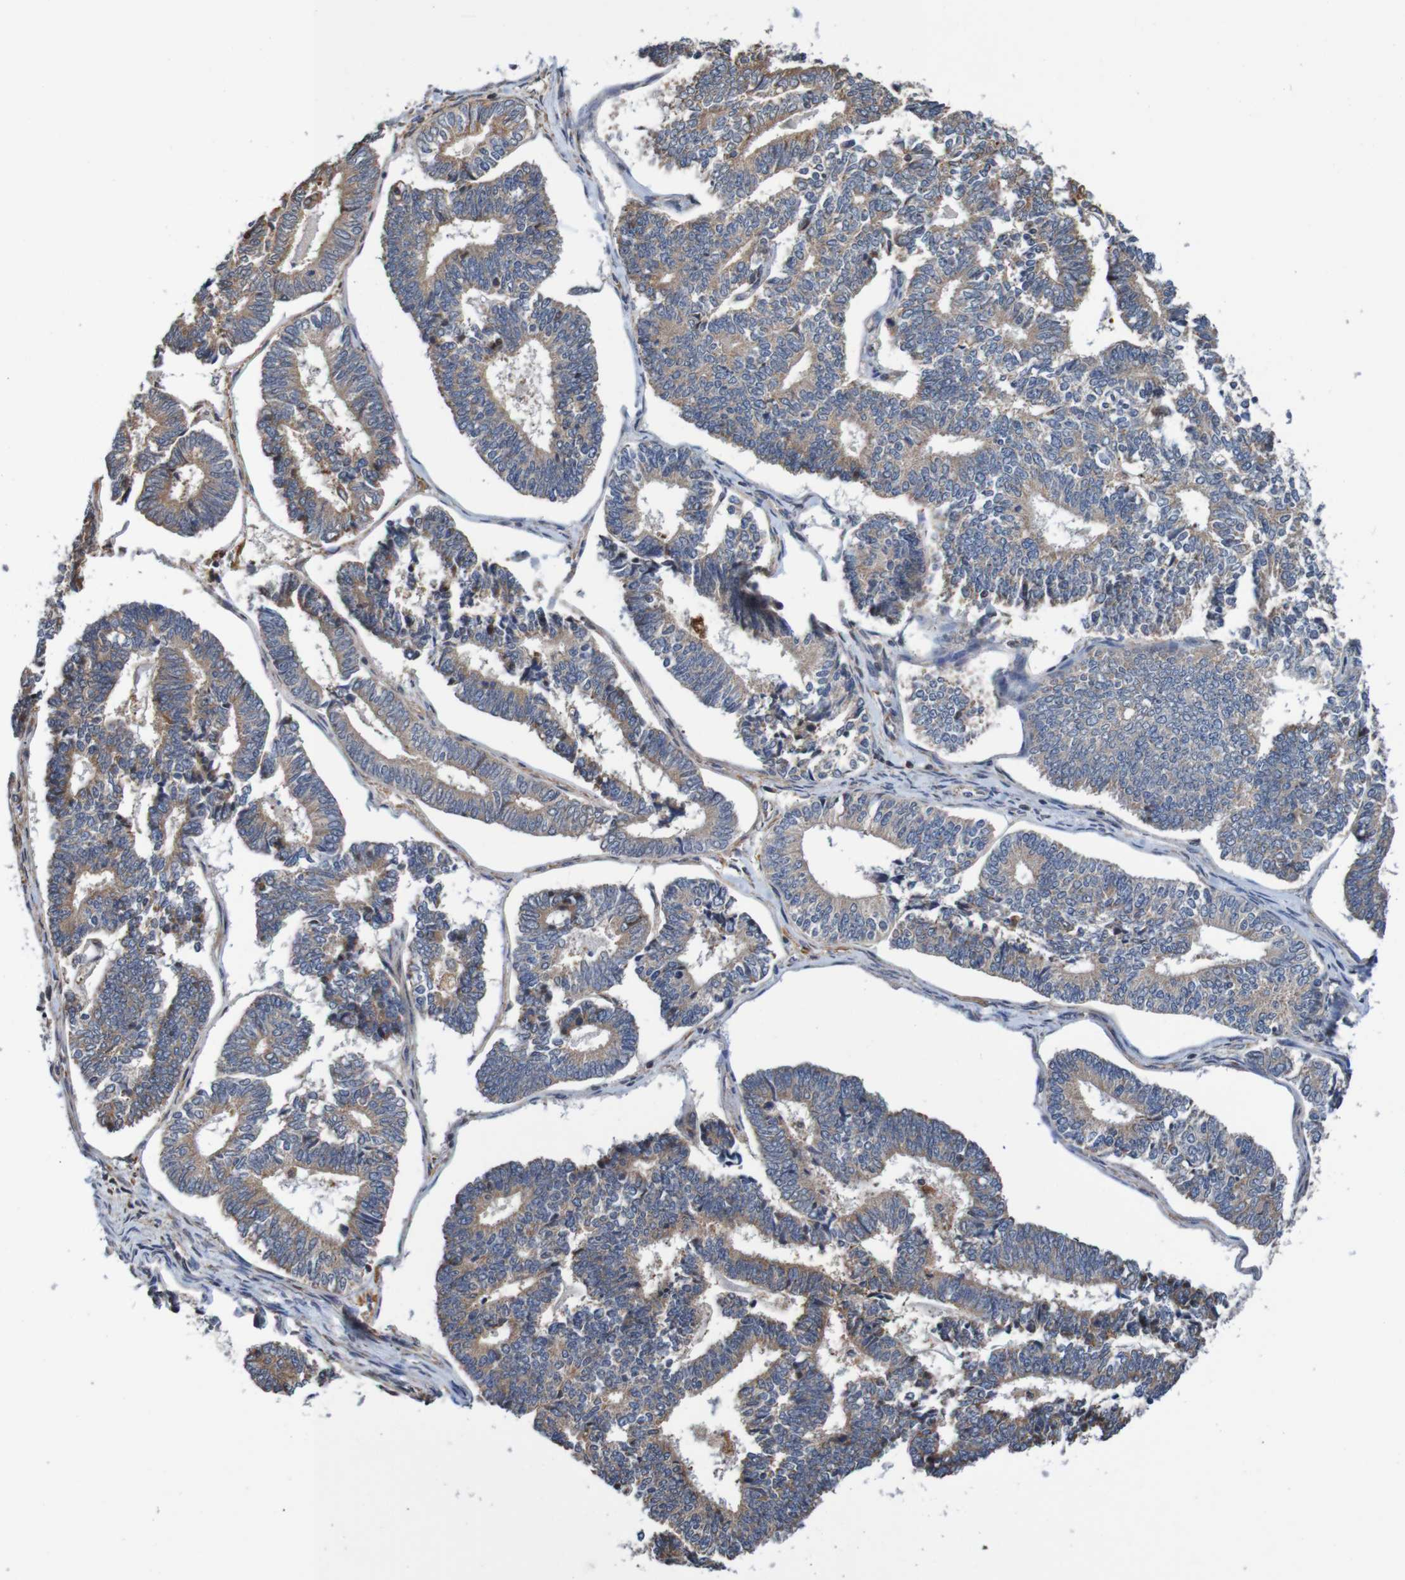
{"staining": {"intensity": "weak", "quantity": ">75%", "location": "cytoplasmic/membranous"}, "tissue": "endometrial cancer", "cell_type": "Tumor cells", "image_type": "cancer", "snomed": [{"axis": "morphology", "description": "Adenocarcinoma, NOS"}, {"axis": "topography", "description": "Endometrium"}], "caption": "Immunohistochemical staining of human endometrial adenocarcinoma shows weak cytoplasmic/membranous protein staining in about >75% of tumor cells.", "gene": "AXIN1", "patient": {"sex": "female", "age": 70}}